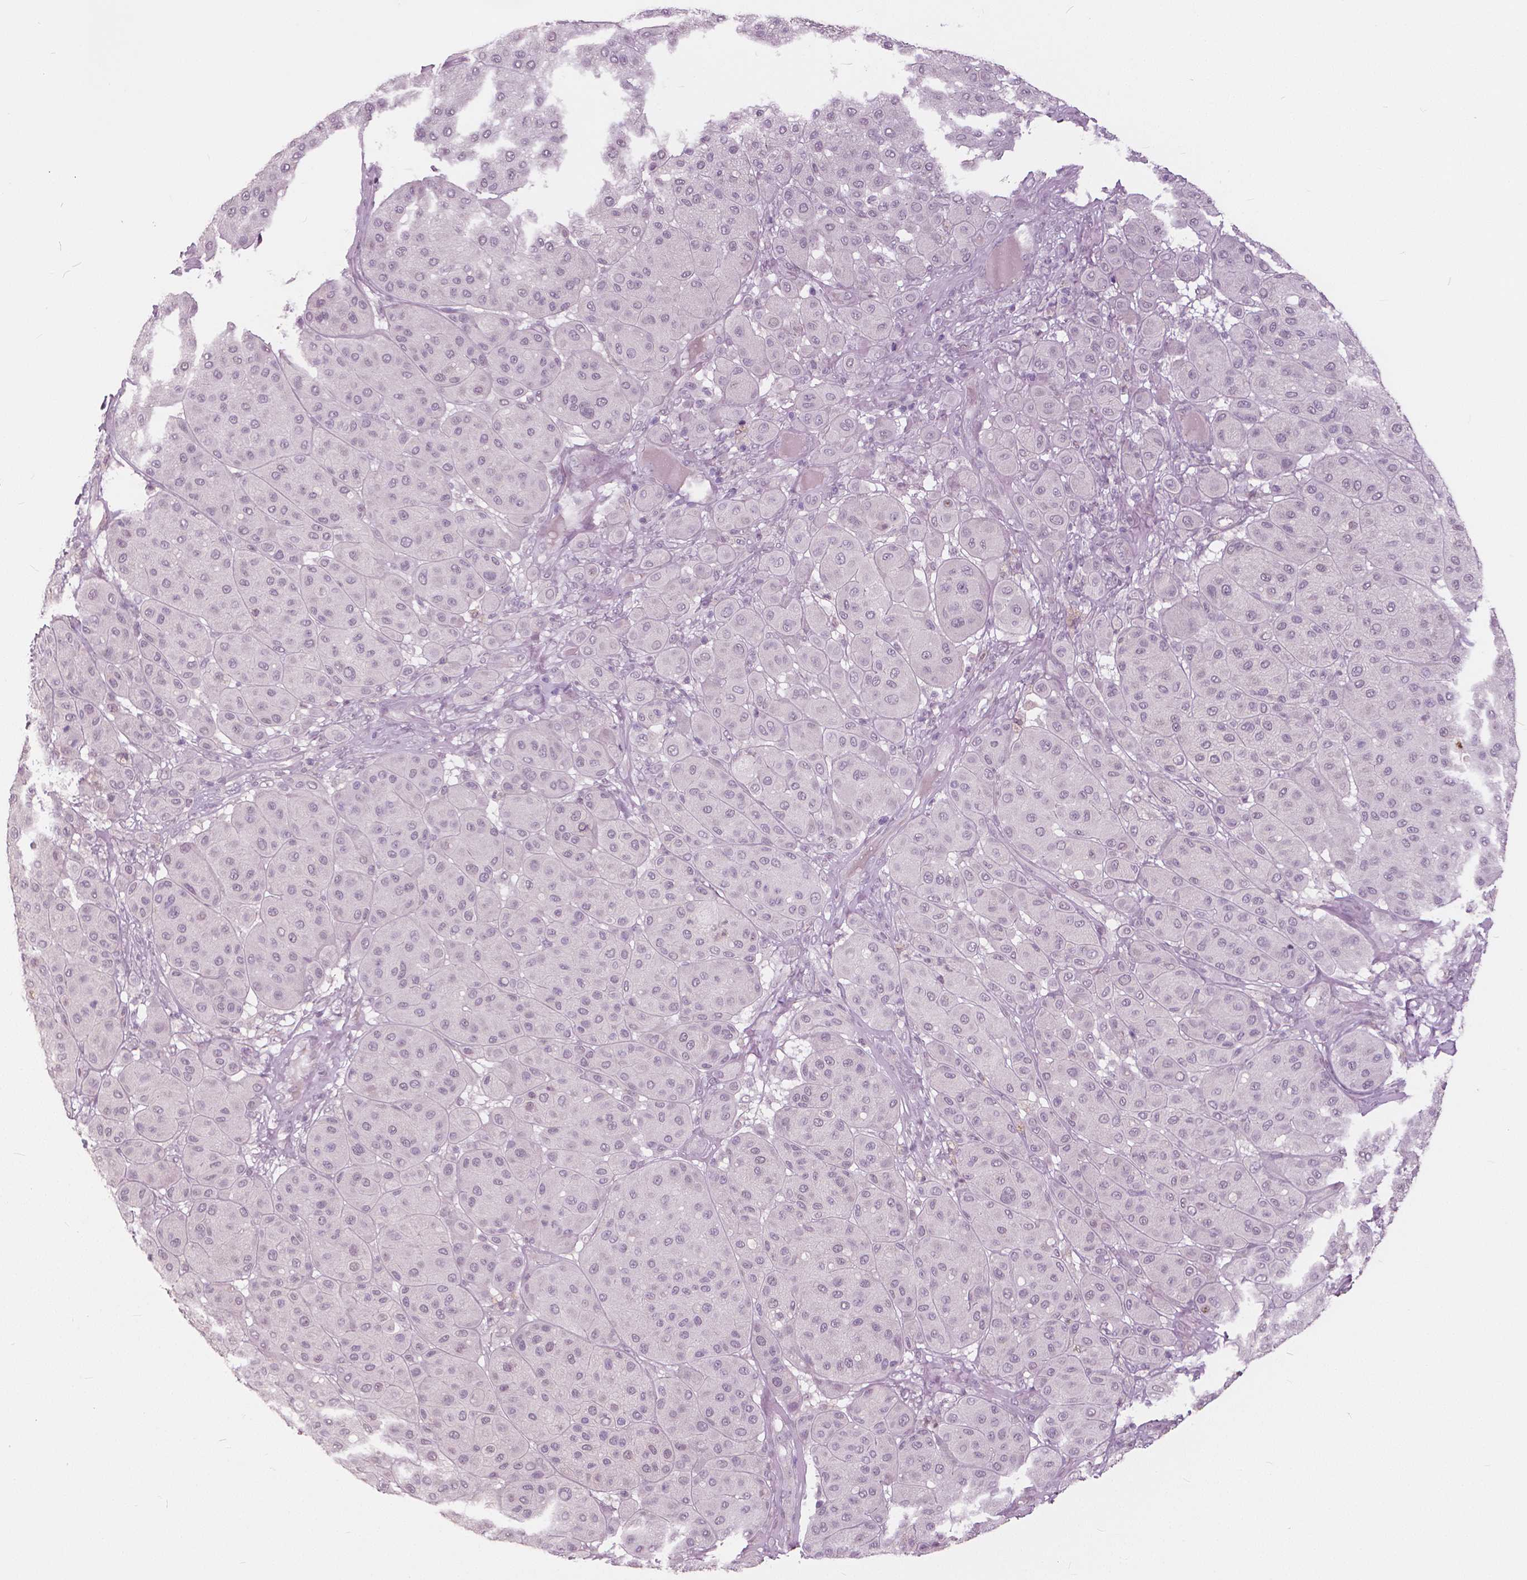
{"staining": {"intensity": "negative", "quantity": "none", "location": "none"}, "tissue": "melanoma", "cell_type": "Tumor cells", "image_type": "cancer", "snomed": [{"axis": "morphology", "description": "Malignant melanoma, Metastatic site"}, {"axis": "topography", "description": "Smooth muscle"}], "caption": "IHC of human melanoma reveals no positivity in tumor cells.", "gene": "NANOG", "patient": {"sex": "male", "age": 41}}